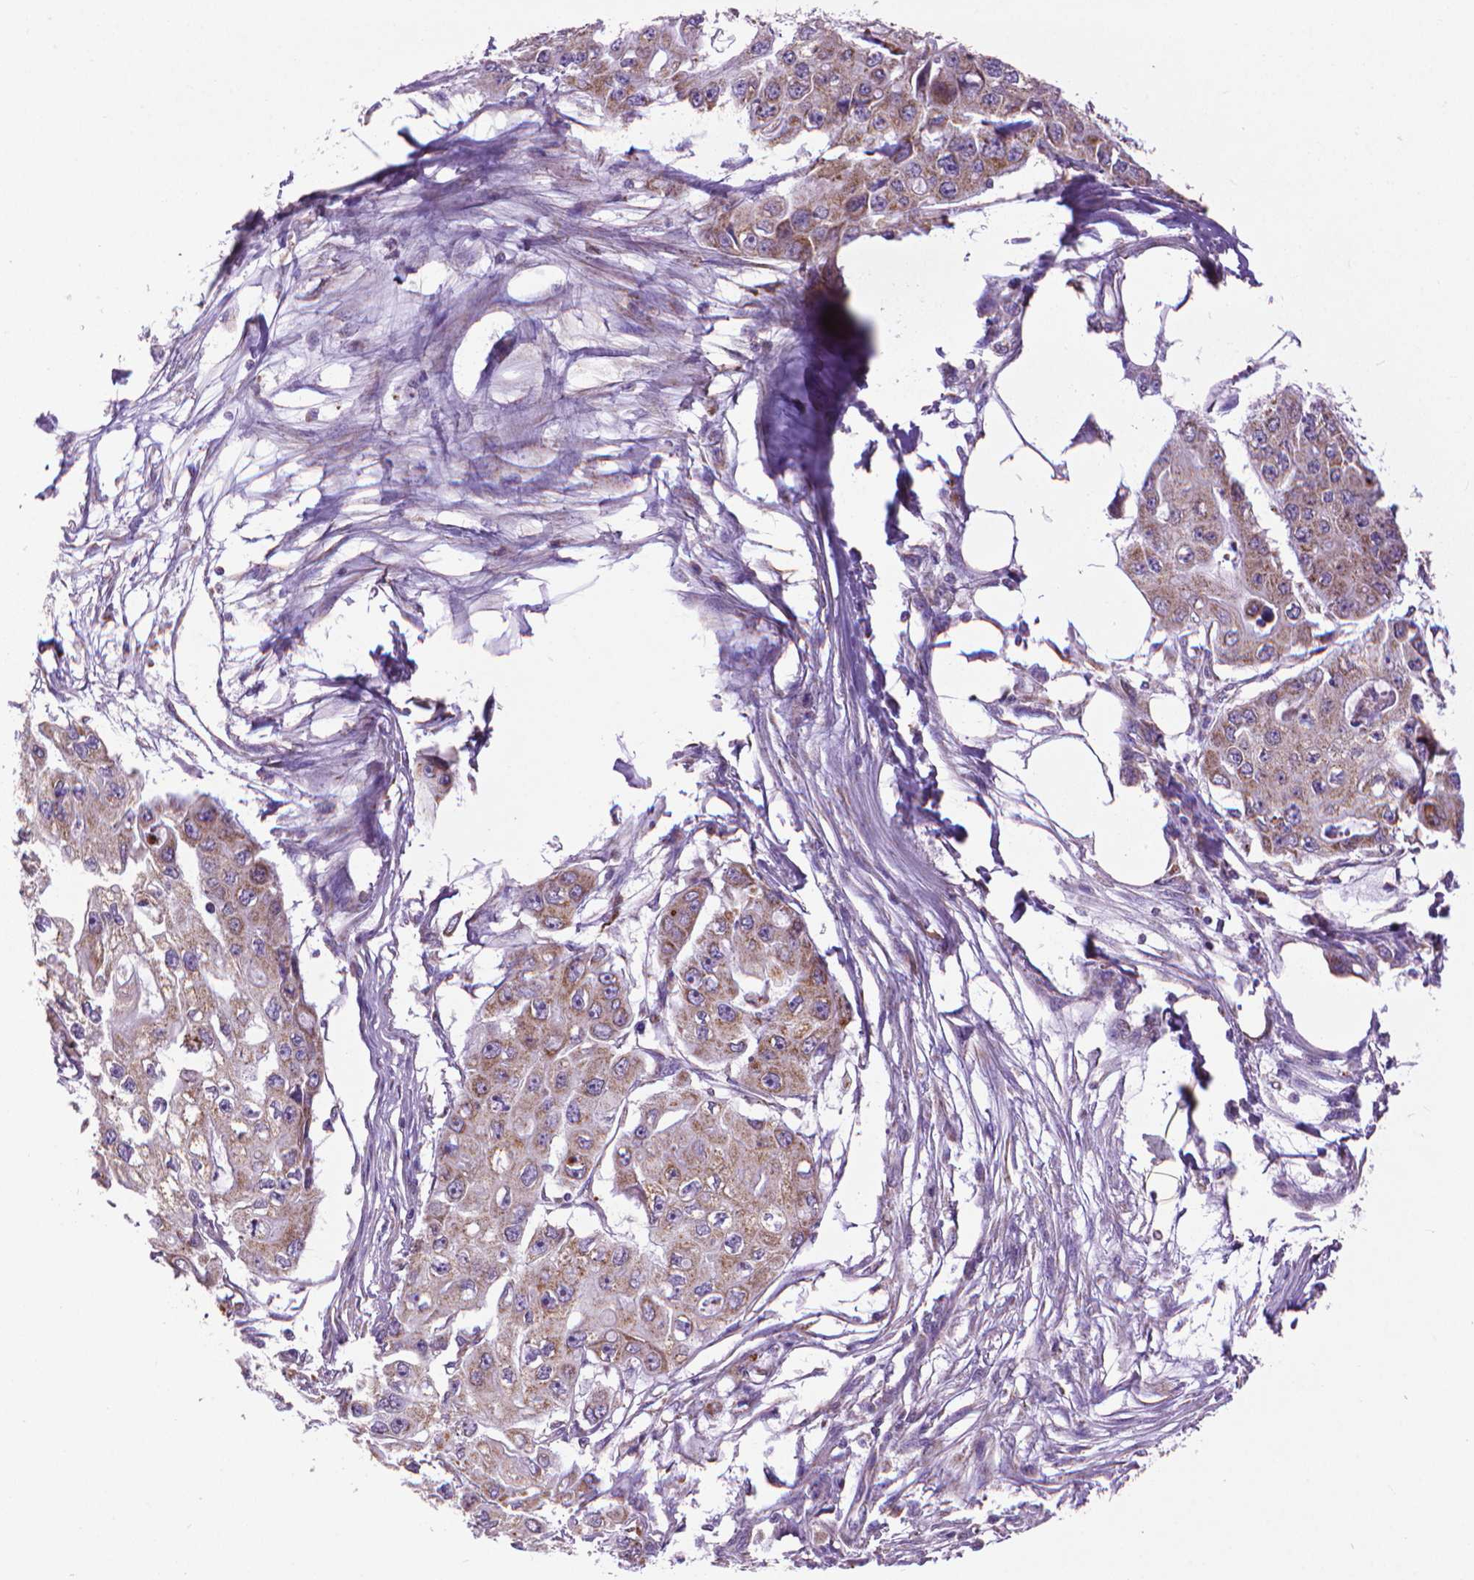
{"staining": {"intensity": "strong", "quantity": "25%-75%", "location": "cytoplasmic/membranous"}, "tissue": "ovarian cancer", "cell_type": "Tumor cells", "image_type": "cancer", "snomed": [{"axis": "morphology", "description": "Cystadenocarcinoma, serous, NOS"}, {"axis": "topography", "description": "Ovary"}], "caption": "This is a photomicrograph of immunohistochemistry staining of serous cystadenocarcinoma (ovarian), which shows strong positivity in the cytoplasmic/membranous of tumor cells.", "gene": "VDAC1", "patient": {"sex": "female", "age": 56}}